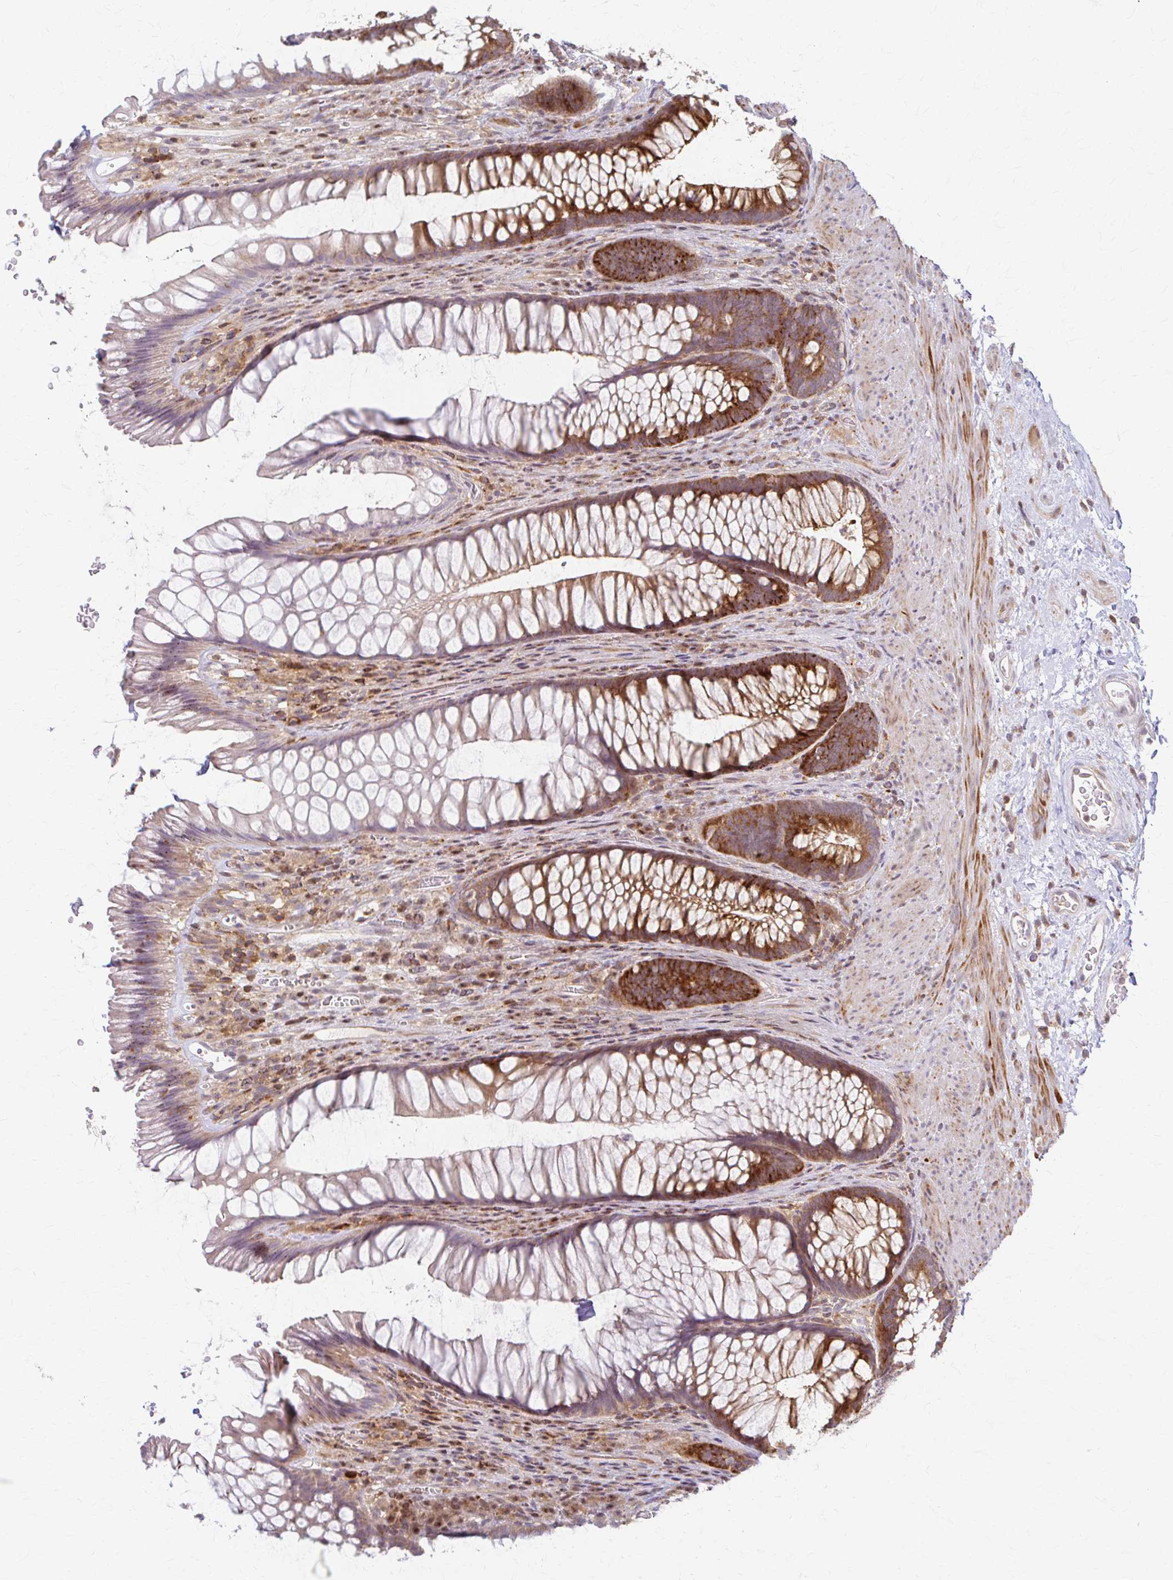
{"staining": {"intensity": "strong", "quantity": "25%-75%", "location": "cytoplasmic/membranous"}, "tissue": "rectum", "cell_type": "Glandular cells", "image_type": "normal", "snomed": [{"axis": "morphology", "description": "Normal tissue, NOS"}, {"axis": "topography", "description": "Rectum"}], "caption": "Immunohistochemistry (IHC) micrograph of unremarkable human rectum stained for a protein (brown), which displays high levels of strong cytoplasmic/membranous positivity in approximately 25%-75% of glandular cells.", "gene": "ARHGAP35", "patient": {"sex": "male", "age": 53}}